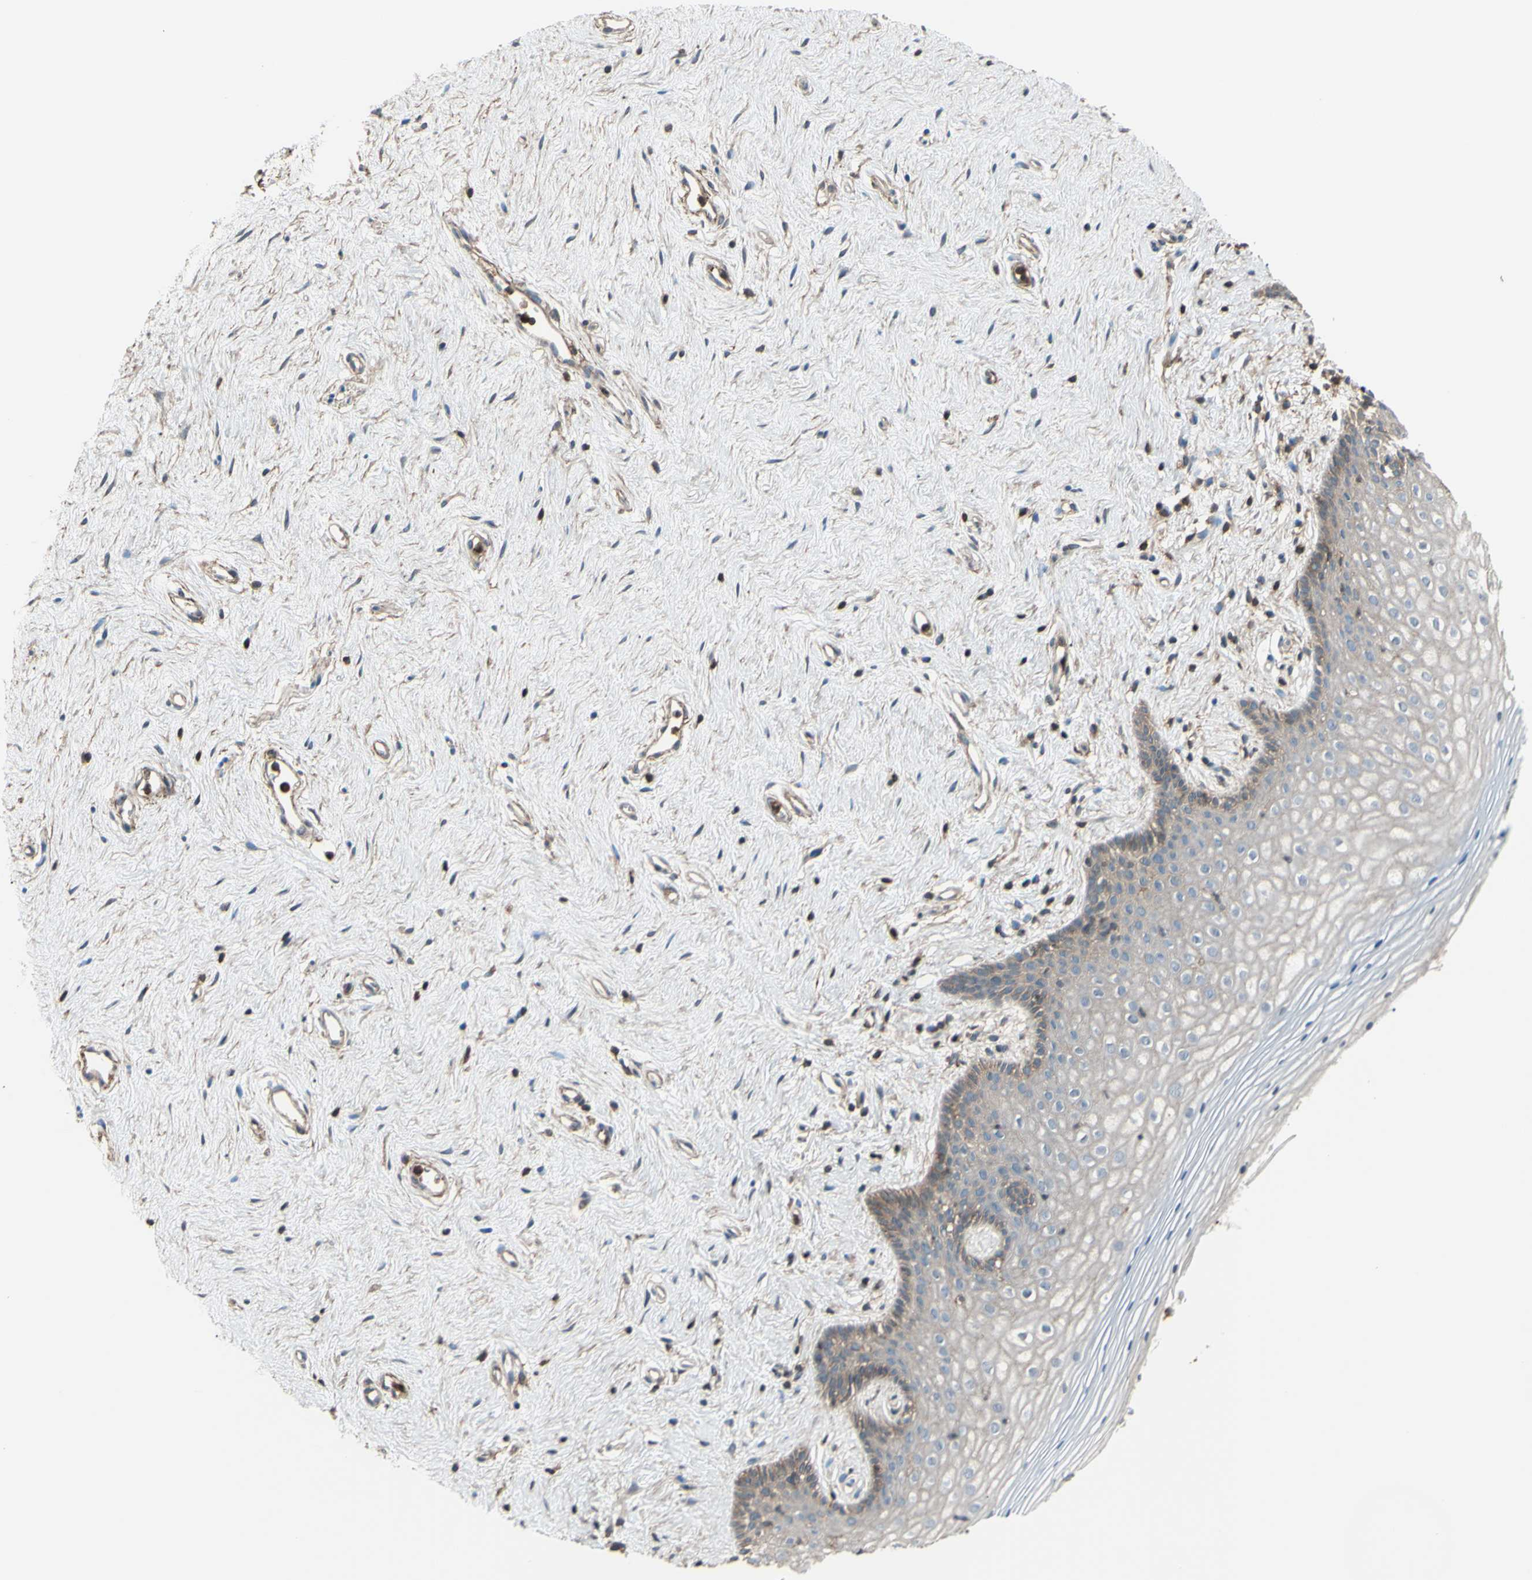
{"staining": {"intensity": "weak", "quantity": "<25%", "location": "cytoplasmic/membranous"}, "tissue": "vagina", "cell_type": "Squamous epithelial cells", "image_type": "normal", "snomed": [{"axis": "morphology", "description": "Normal tissue, NOS"}, {"axis": "topography", "description": "Vagina"}], "caption": "Squamous epithelial cells are negative for brown protein staining in unremarkable vagina.", "gene": "ADD3", "patient": {"sex": "female", "age": 44}}